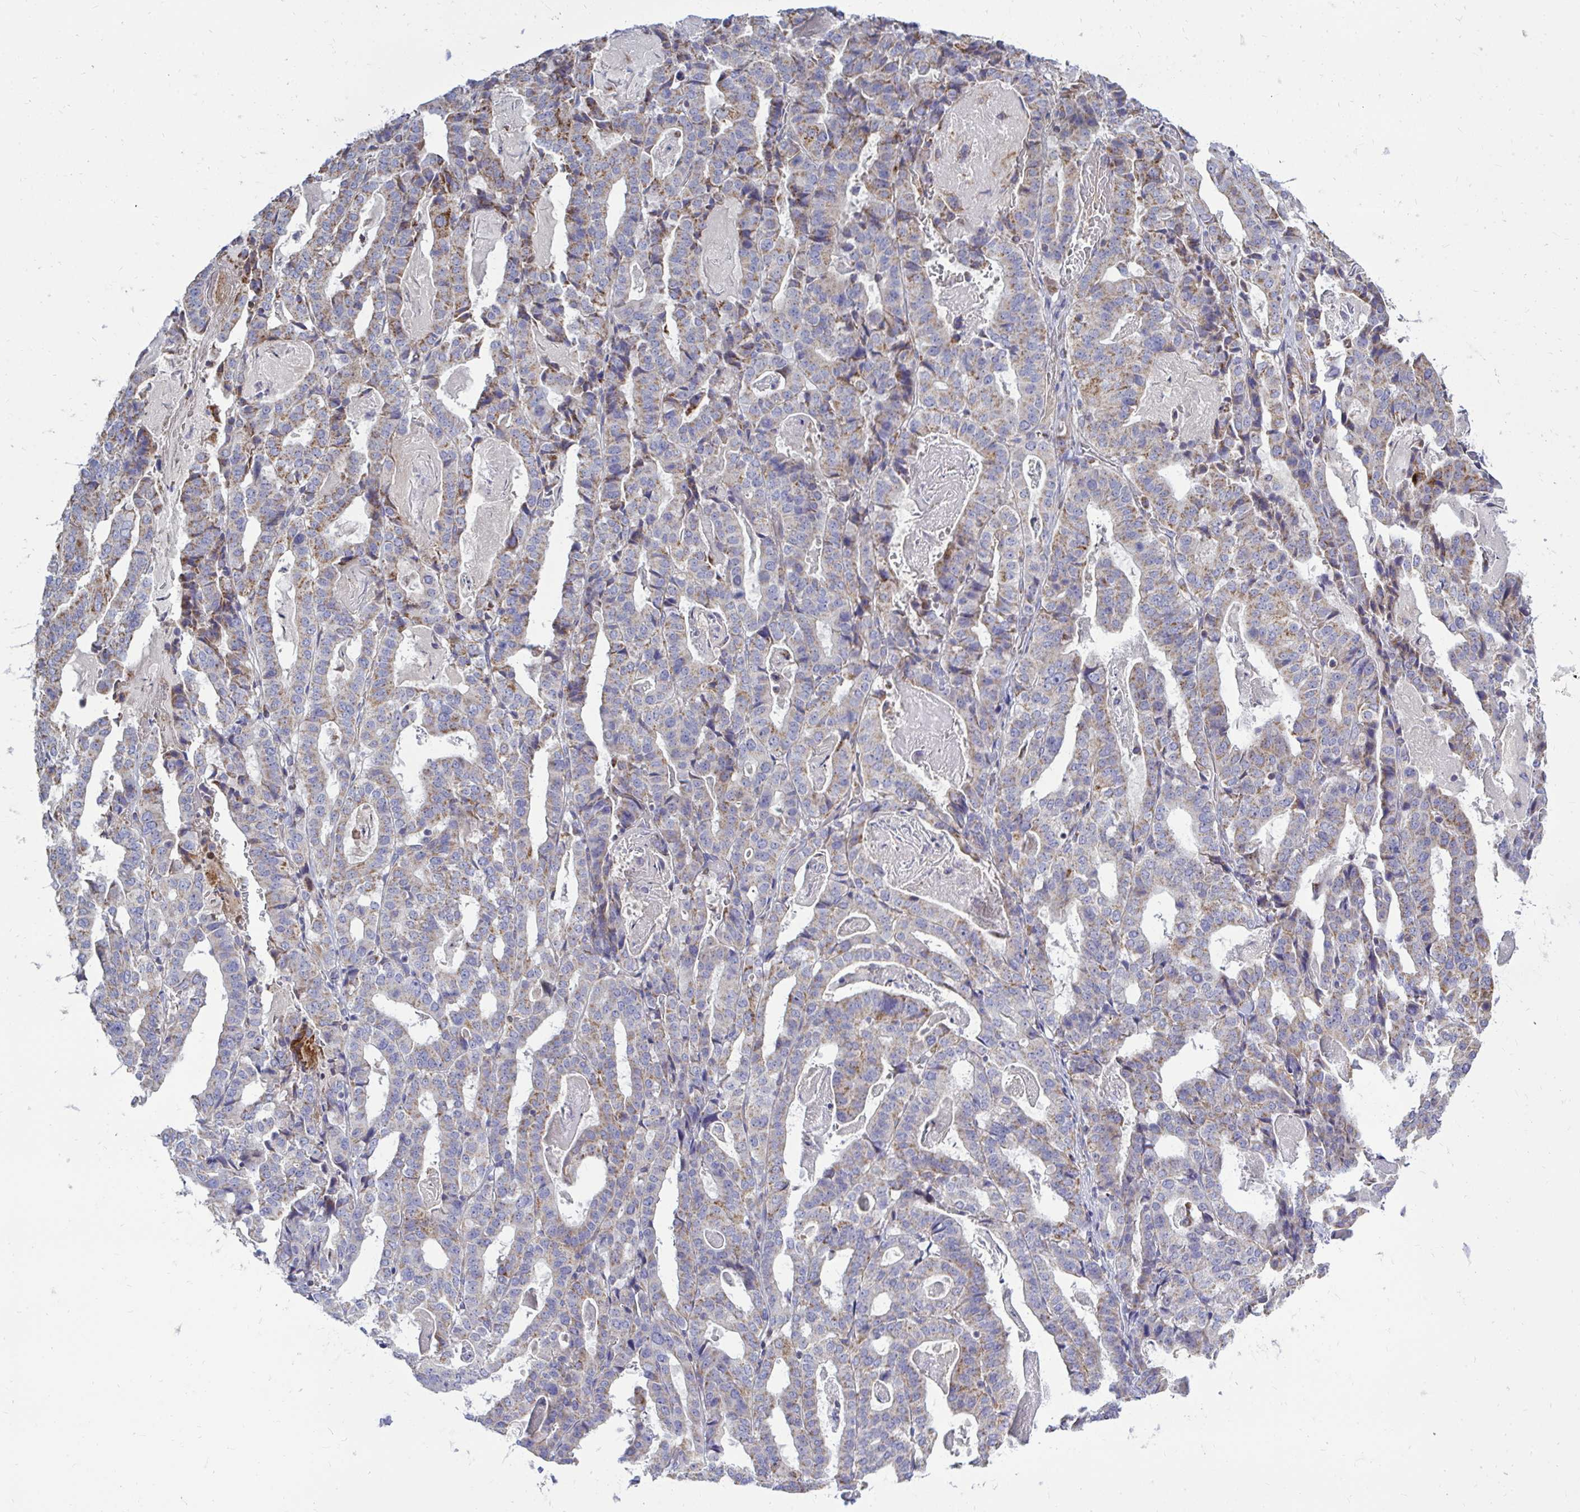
{"staining": {"intensity": "weak", "quantity": "25%-75%", "location": "cytoplasmic/membranous"}, "tissue": "stomach cancer", "cell_type": "Tumor cells", "image_type": "cancer", "snomed": [{"axis": "morphology", "description": "Adenocarcinoma, NOS"}, {"axis": "topography", "description": "Stomach"}], "caption": "Immunohistochemistry (IHC) of human stomach cancer (adenocarcinoma) reveals low levels of weak cytoplasmic/membranous positivity in approximately 25%-75% of tumor cells. Nuclei are stained in blue.", "gene": "OR10R2", "patient": {"sex": "male", "age": 48}}